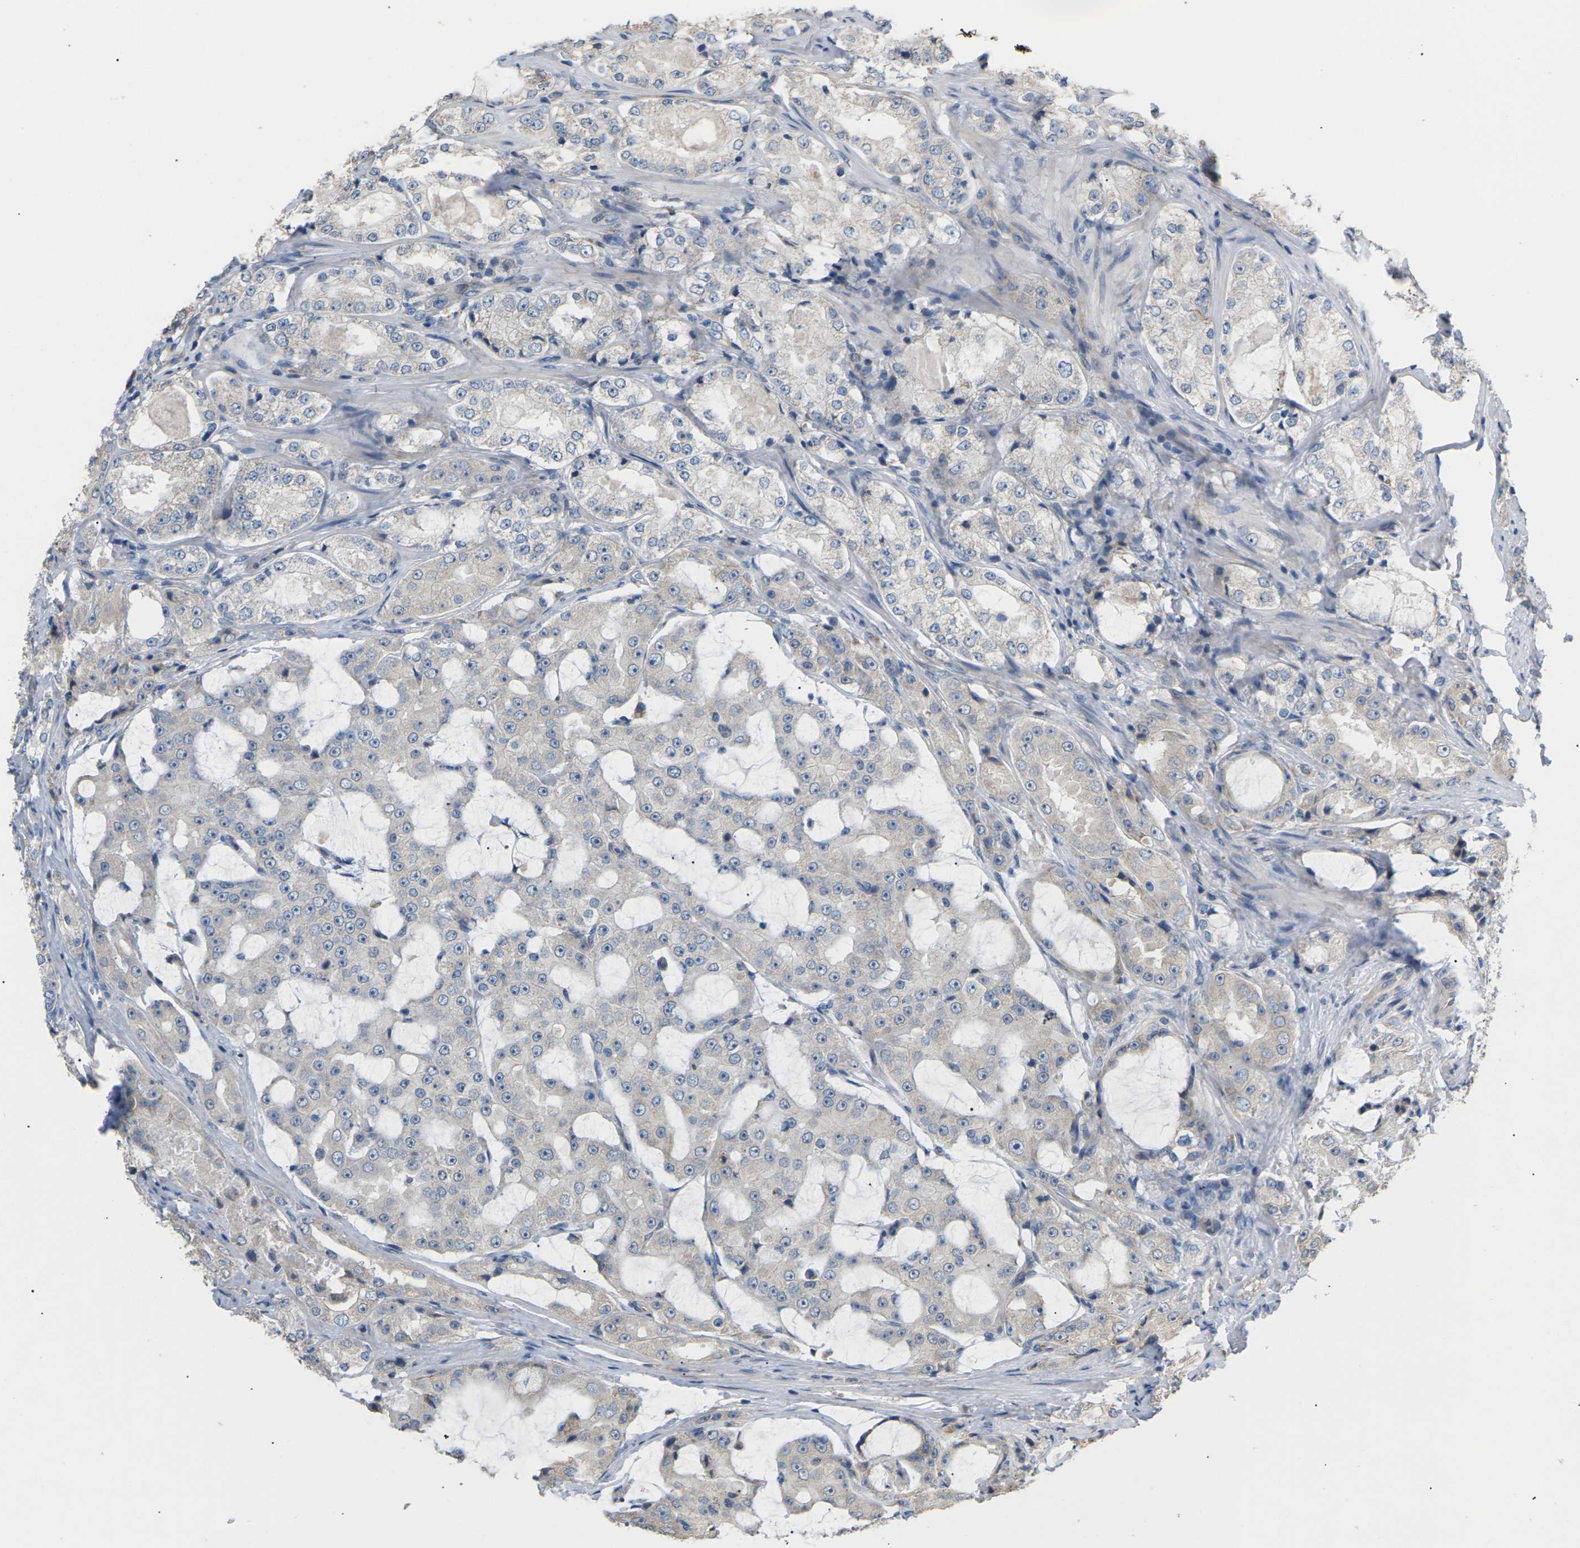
{"staining": {"intensity": "negative", "quantity": "none", "location": "none"}, "tissue": "prostate cancer", "cell_type": "Tumor cells", "image_type": "cancer", "snomed": [{"axis": "morphology", "description": "Adenocarcinoma, High grade"}, {"axis": "topography", "description": "Prostate"}], "caption": "This is an immunohistochemistry (IHC) photomicrograph of prostate cancer (high-grade adenocarcinoma). There is no positivity in tumor cells.", "gene": "KLHDC8B", "patient": {"sex": "male", "age": 73}}